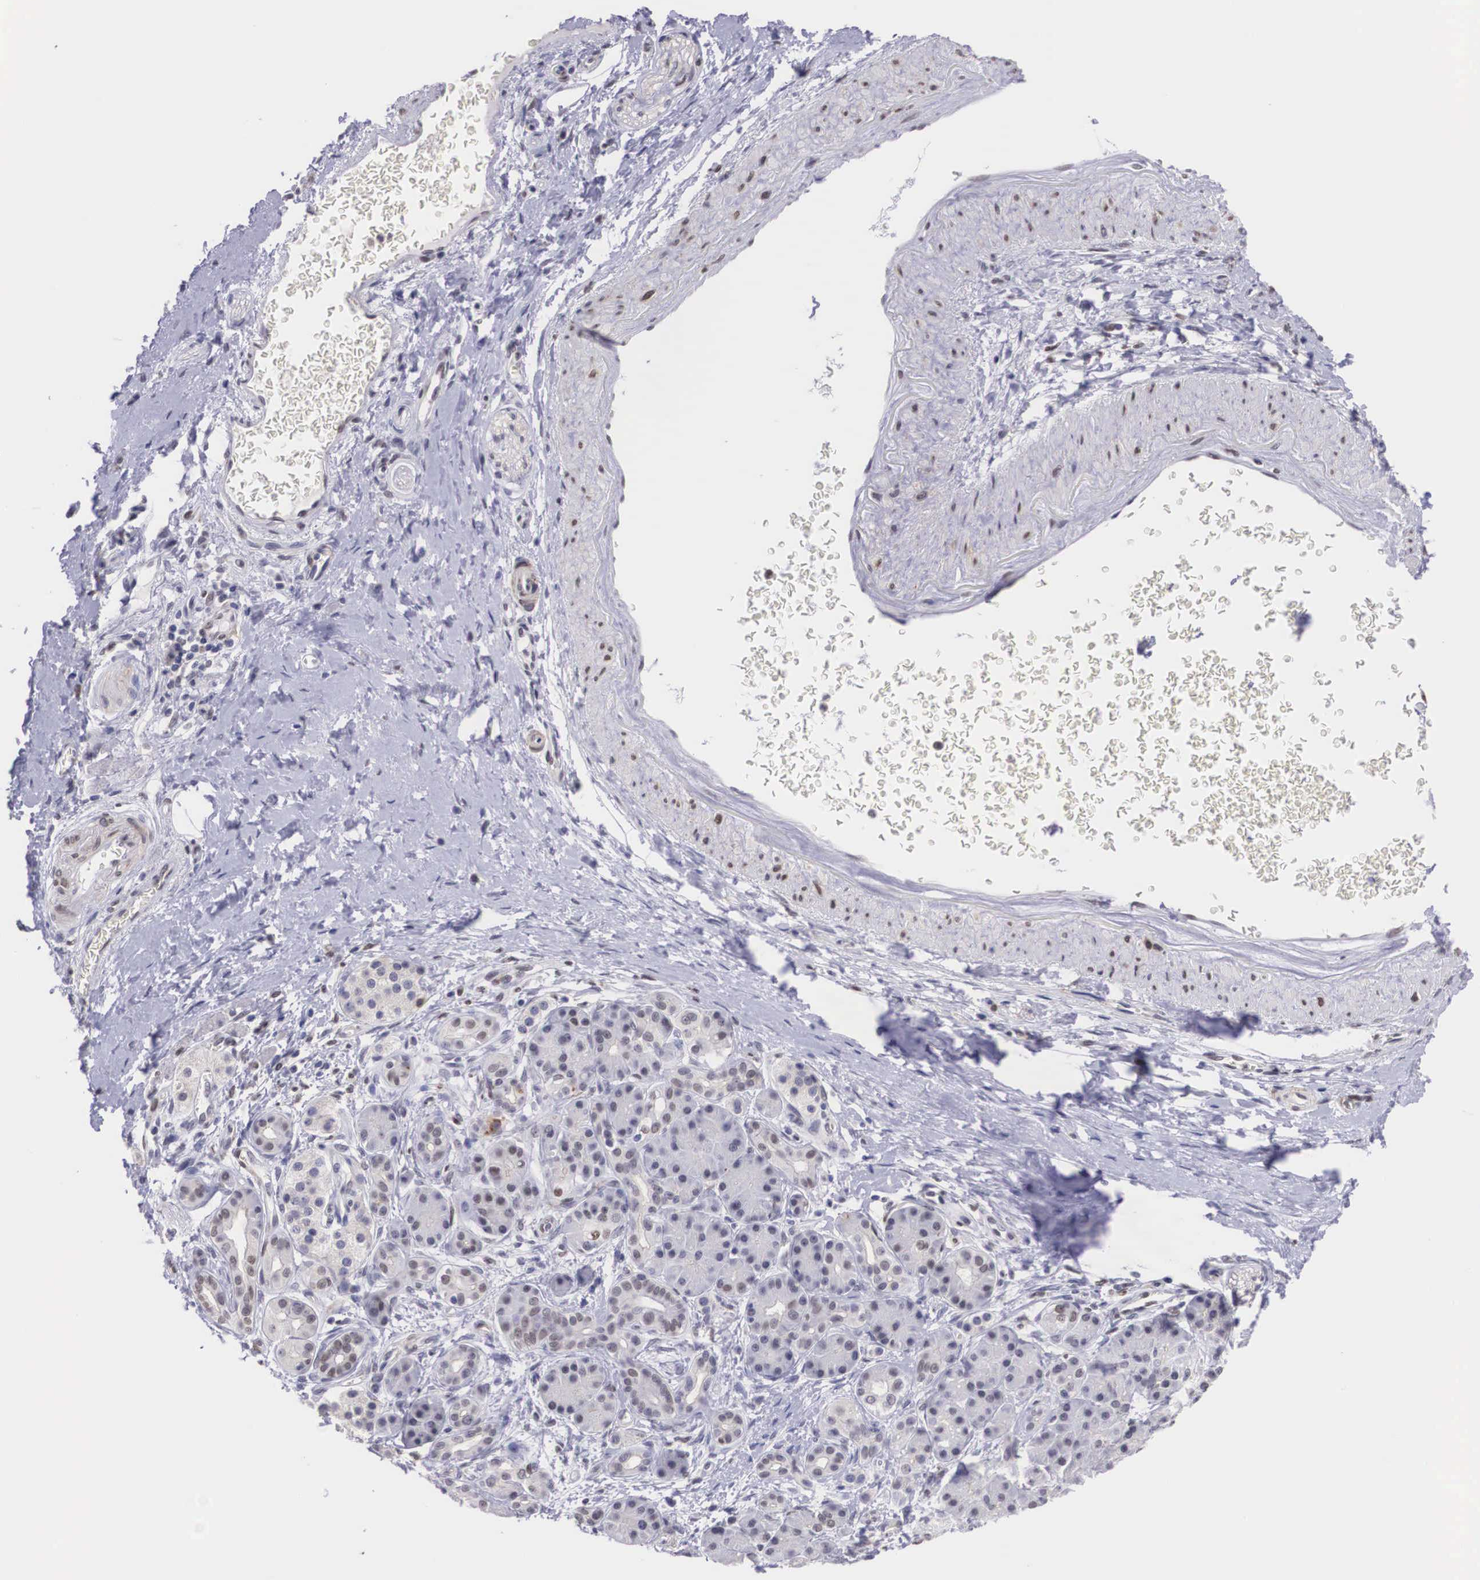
{"staining": {"intensity": "weak", "quantity": "25%-75%", "location": "nuclear"}, "tissue": "pancreatic cancer", "cell_type": "Tumor cells", "image_type": "cancer", "snomed": [{"axis": "morphology", "description": "Adenocarcinoma, NOS"}, {"axis": "topography", "description": "Pancreas"}], "caption": "A photomicrograph of human pancreatic cancer stained for a protein displays weak nuclear brown staining in tumor cells.", "gene": "ETV6", "patient": {"sex": "female", "age": 66}}